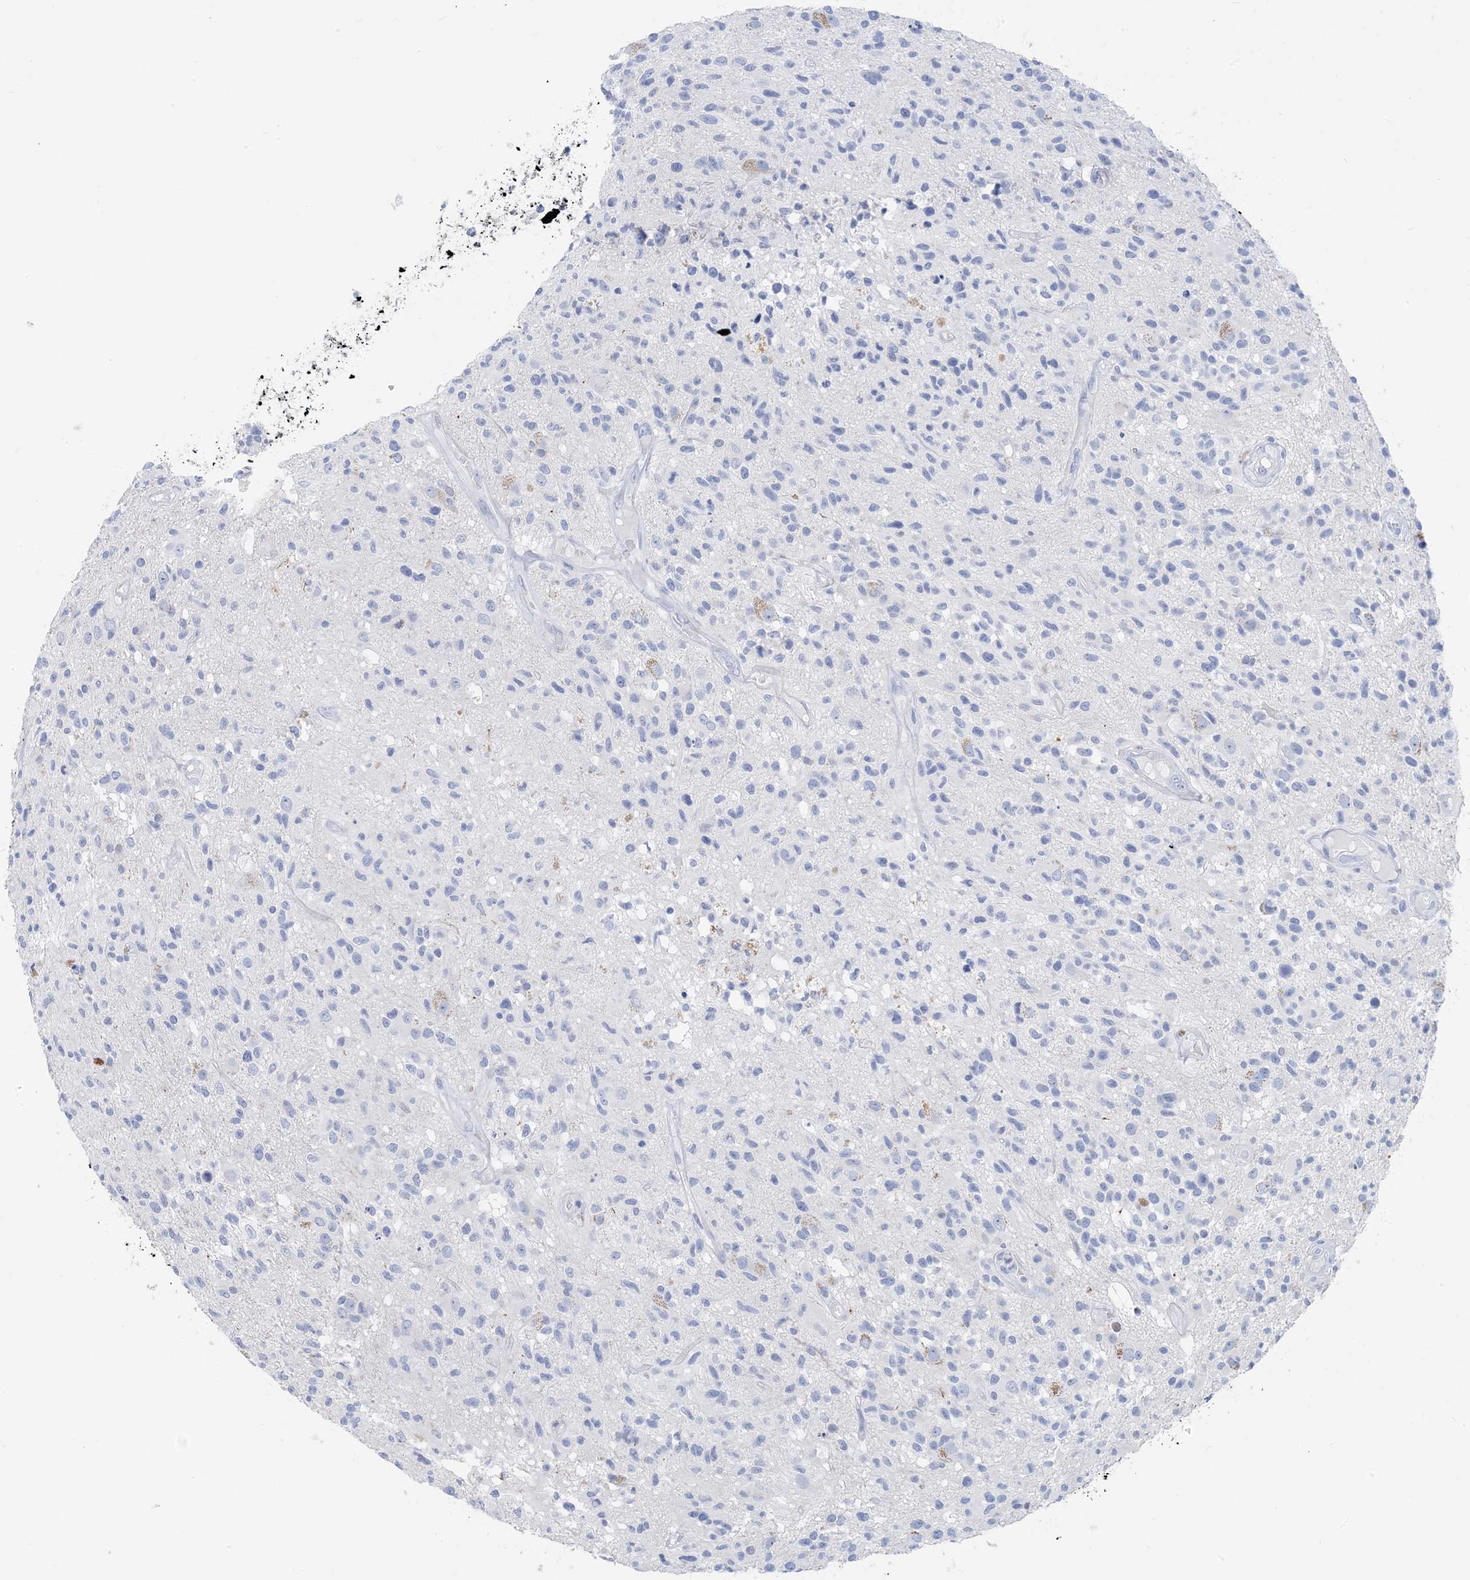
{"staining": {"intensity": "negative", "quantity": "none", "location": "none"}, "tissue": "glioma", "cell_type": "Tumor cells", "image_type": "cancer", "snomed": [{"axis": "morphology", "description": "Glioma, malignant, High grade"}, {"axis": "morphology", "description": "Glioblastoma, NOS"}, {"axis": "topography", "description": "Brain"}], "caption": "DAB immunohistochemical staining of glioblastoma displays no significant staining in tumor cells.", "gene": "SH3YL1", "patient": {"sex": "male", "age": 60}}